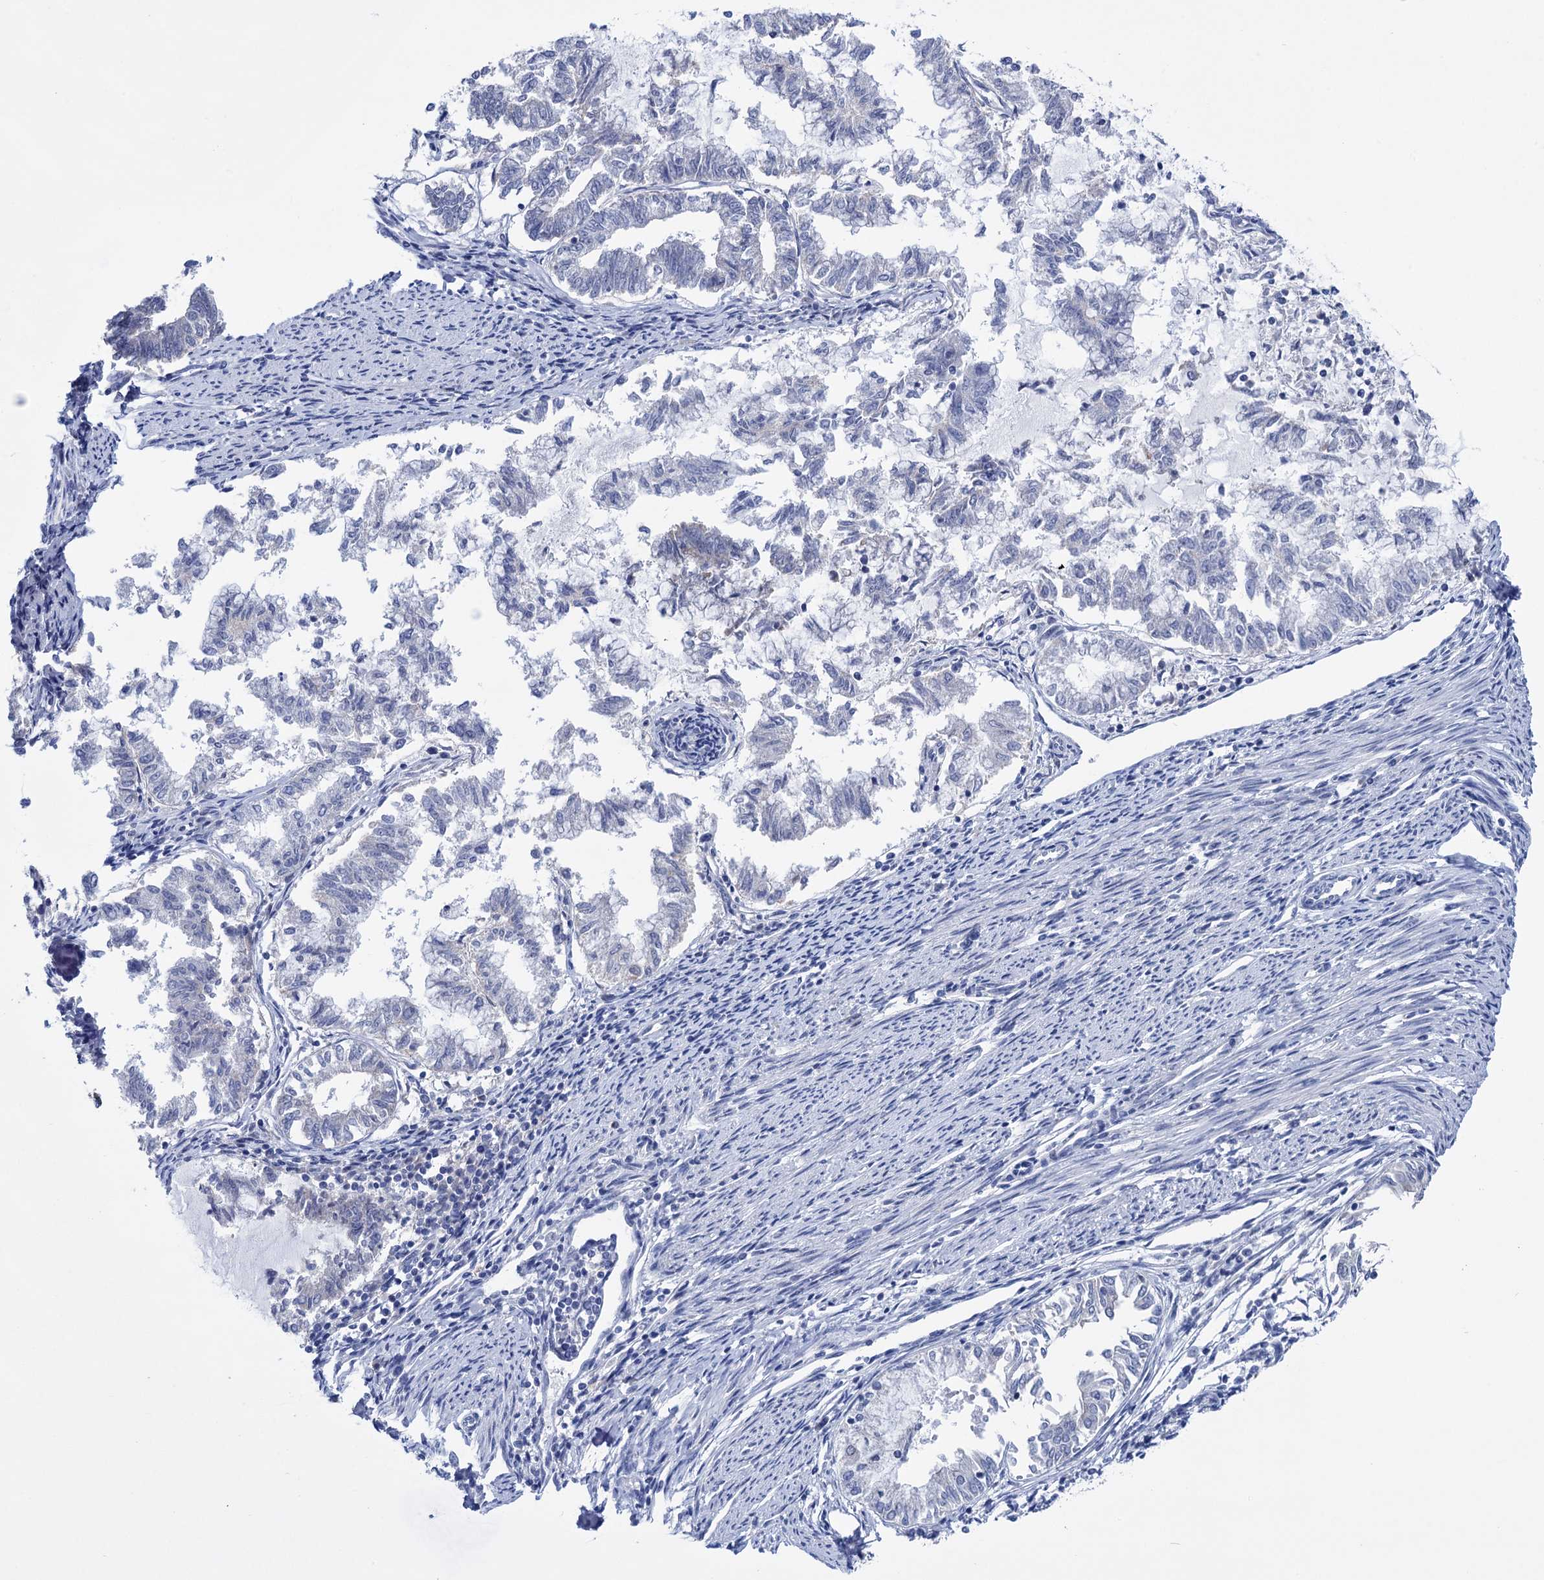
{"staining": {"intensity": "negative", "quantity": "none", "location": "none"}, "tissue": "endometrial cancer", "cell_type": "Tumor cells", "image_type": "cancer", "snomed": [{"axis": "morphology", "description": "Adenocarcinoma, NOS"}, {"axis": "topography", "description": "Endometrium"}], "caption": "There is no significant staining in tumor cells of endometrial adenocarcinoma. (Stains: DAB (3,3'-diaminobenzidine) IHC with hematoxylin counter stain, Microscopy: brightfield microscopy at high magnification).", "gene": "SUCLA2", "patient": {"sex": "female", "age": 79}}